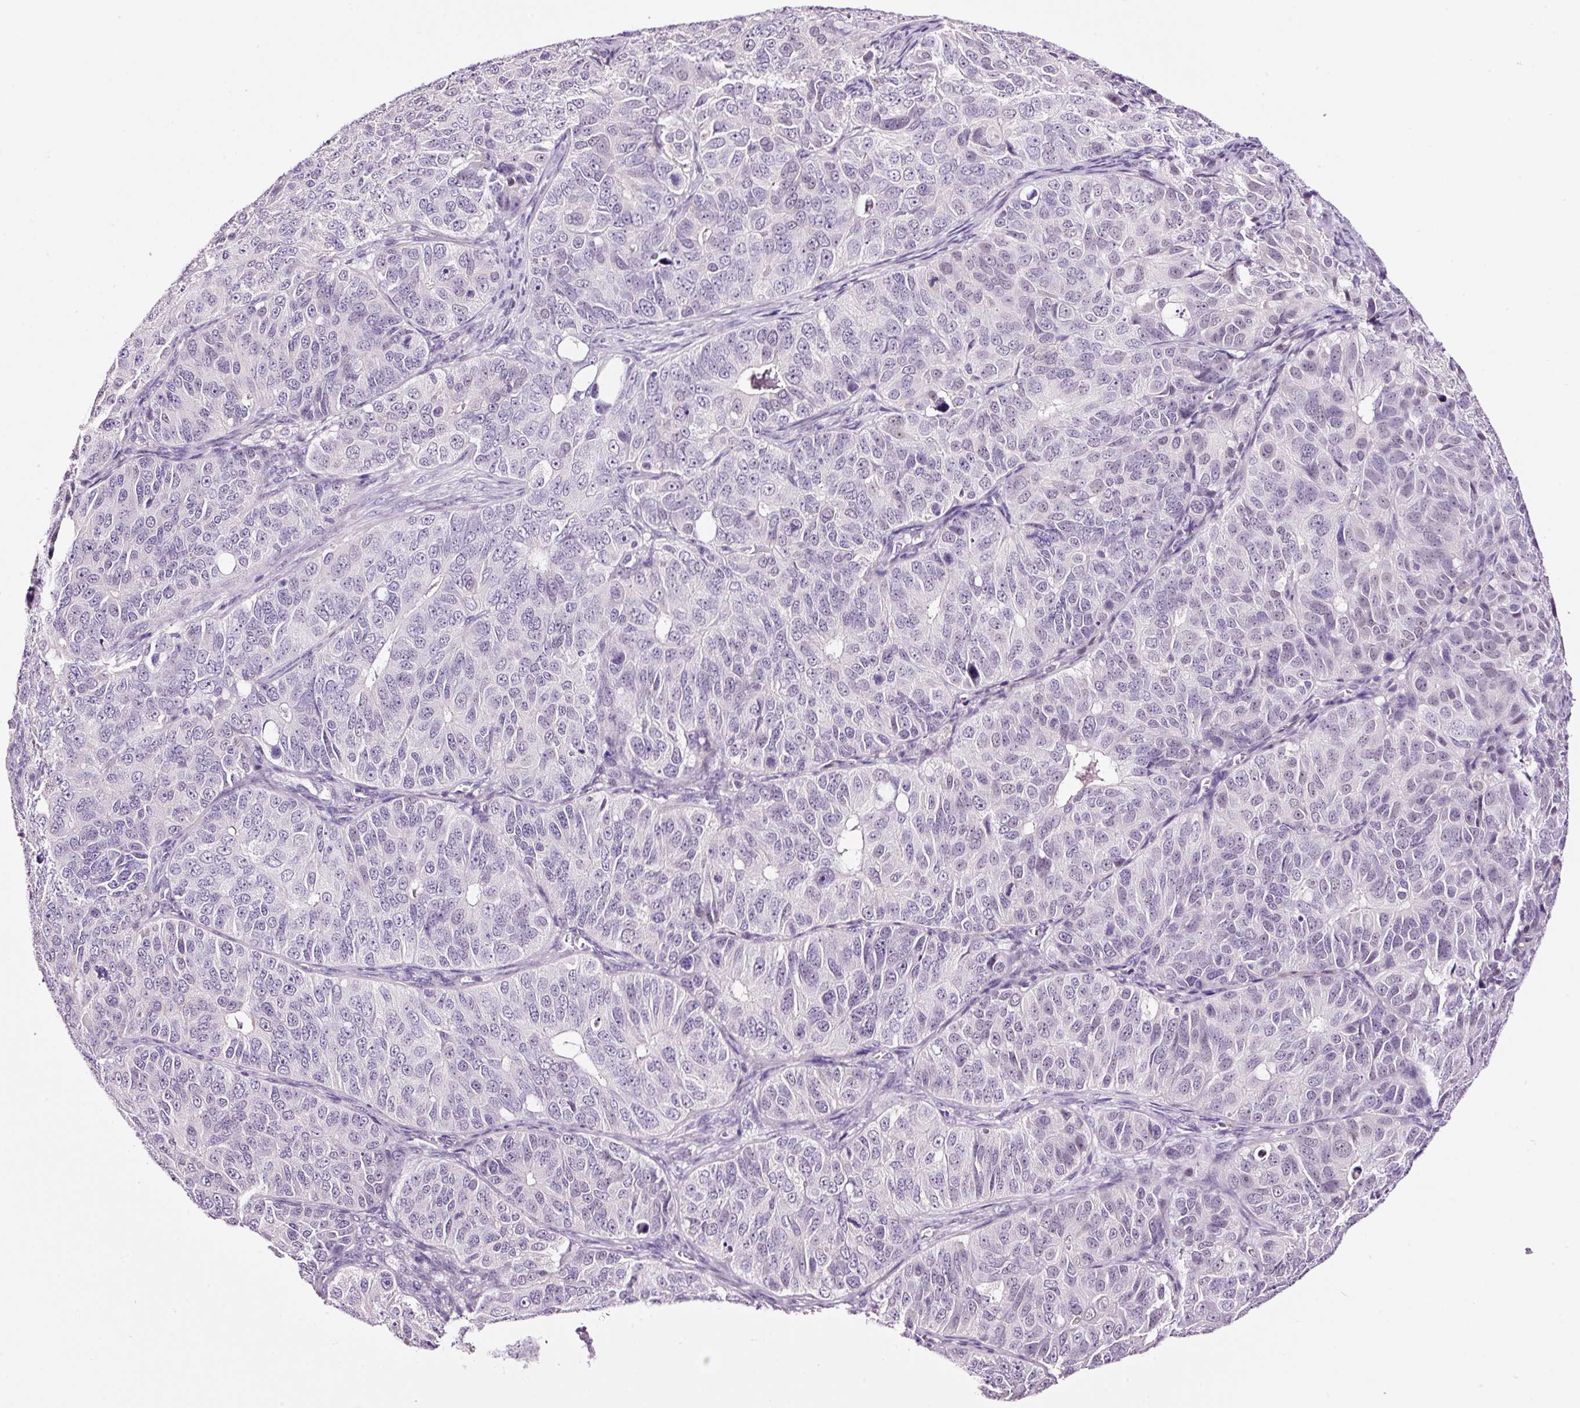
{"staining": {"intensity": "negative", "quantity": "none", "location": "none"}, "tissue": "ovarian cancer", "cell_type": "Tumor cells", "image_type": "cancer", "snomed": [{"axis": "morphology", "description": "Carcinoma, endometroid"}, {"axis": "topography", "description": "Ovary"}], "caption": "A micrograph of human endometroid carcinoma (ovarian) is negative for staining in tumor cells.", "gene": "RTF2", "patient": {"sex": "female", "age": 51}}